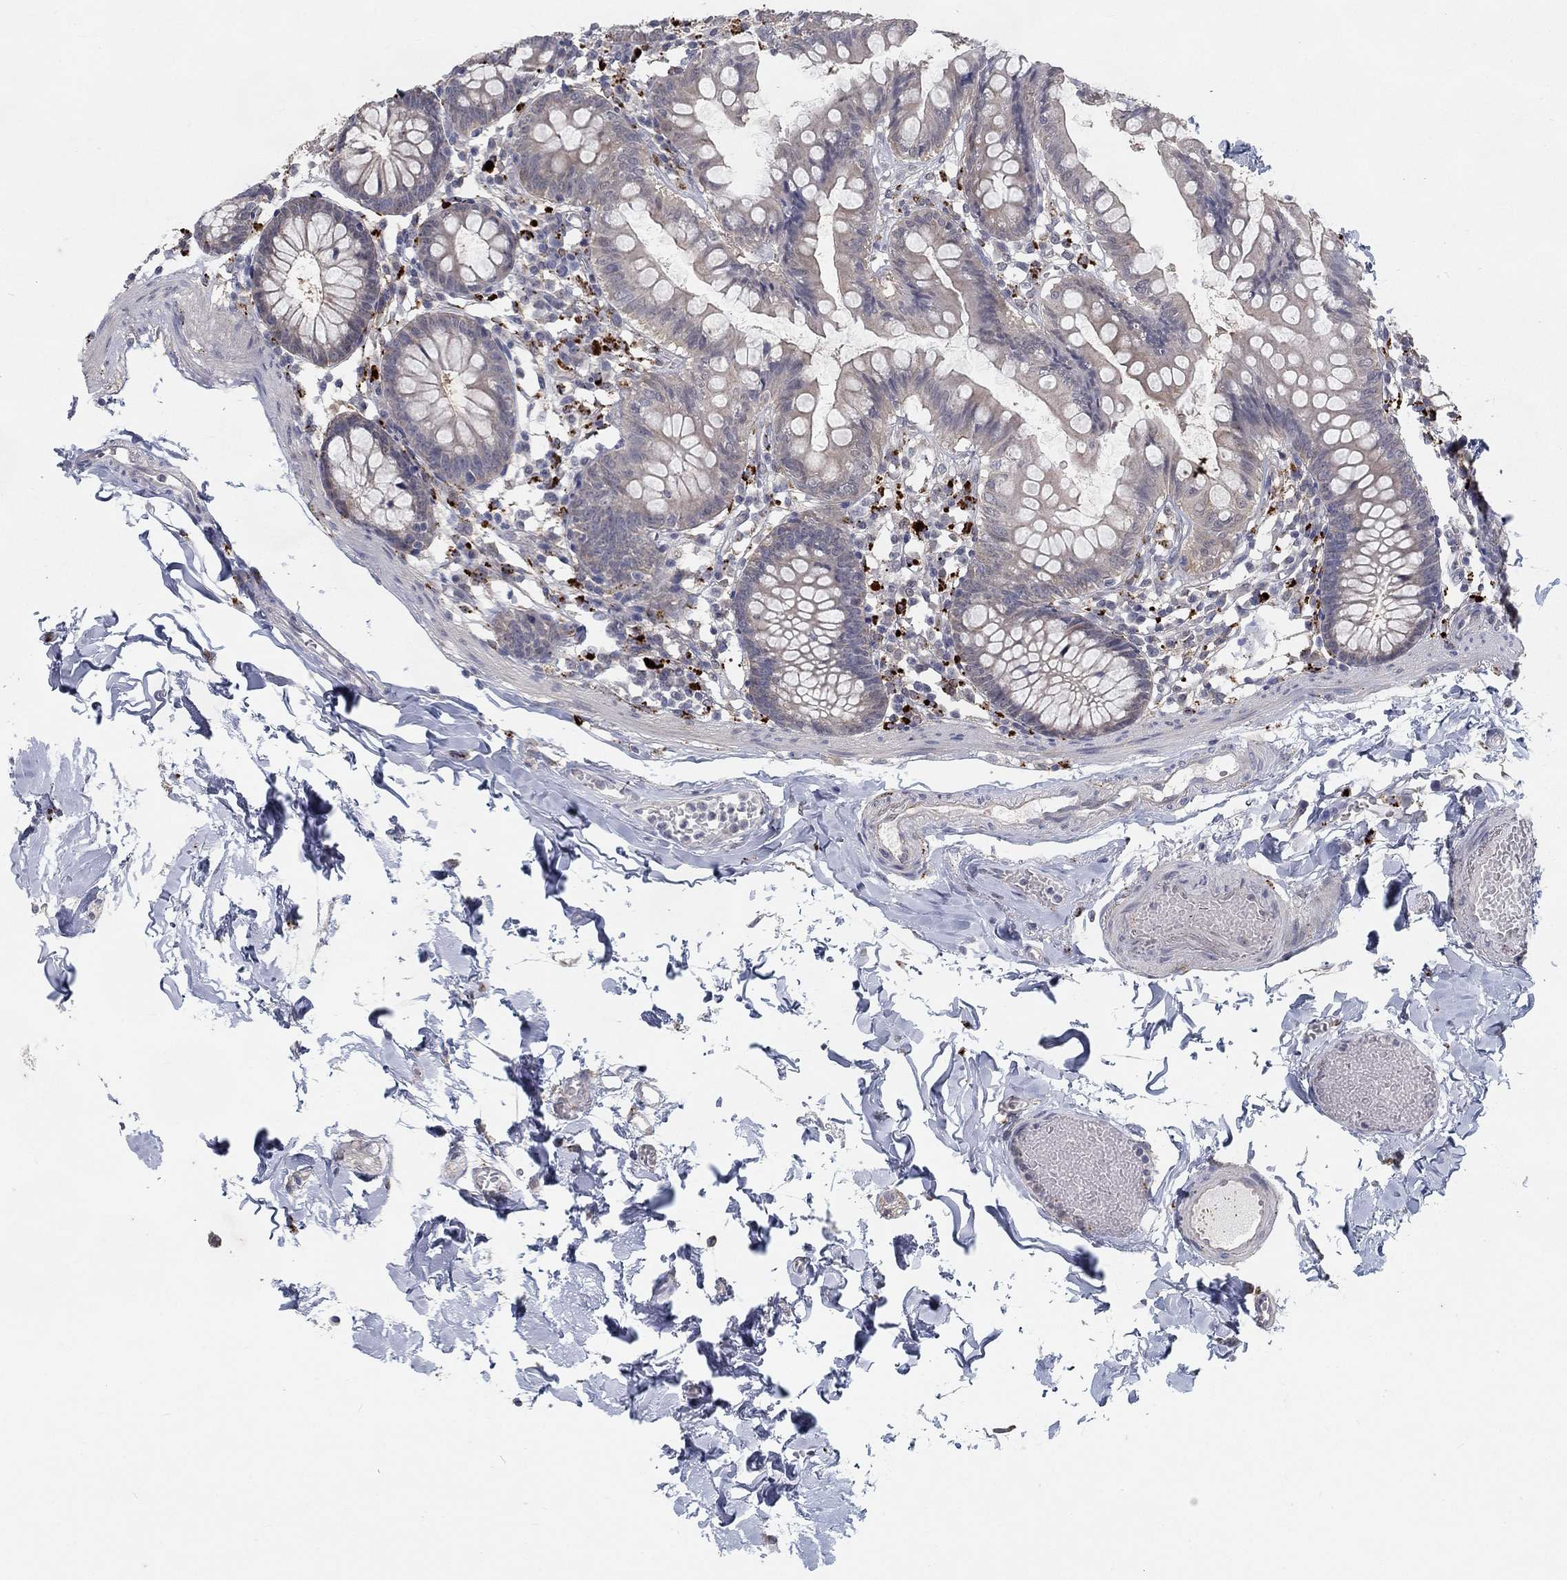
{"staining": {"intensity": "negative", "quantity": "none", "location": "none"}, "tissue": "small intestine", "cell_type": "Glandular cells", "image_type": "normal", "snomed": [{"axis": "morphology", "description": "Normal tissue, NOS"}, {"axis": "topography", "description": "Small intestine"}], "caption": "Human small intestine stained for a protein using immunohistochemistry (IHC) shows no staining in glandular cells.", "gene": "MTSS2", "patient": {"sex": "female", "age": 90}}